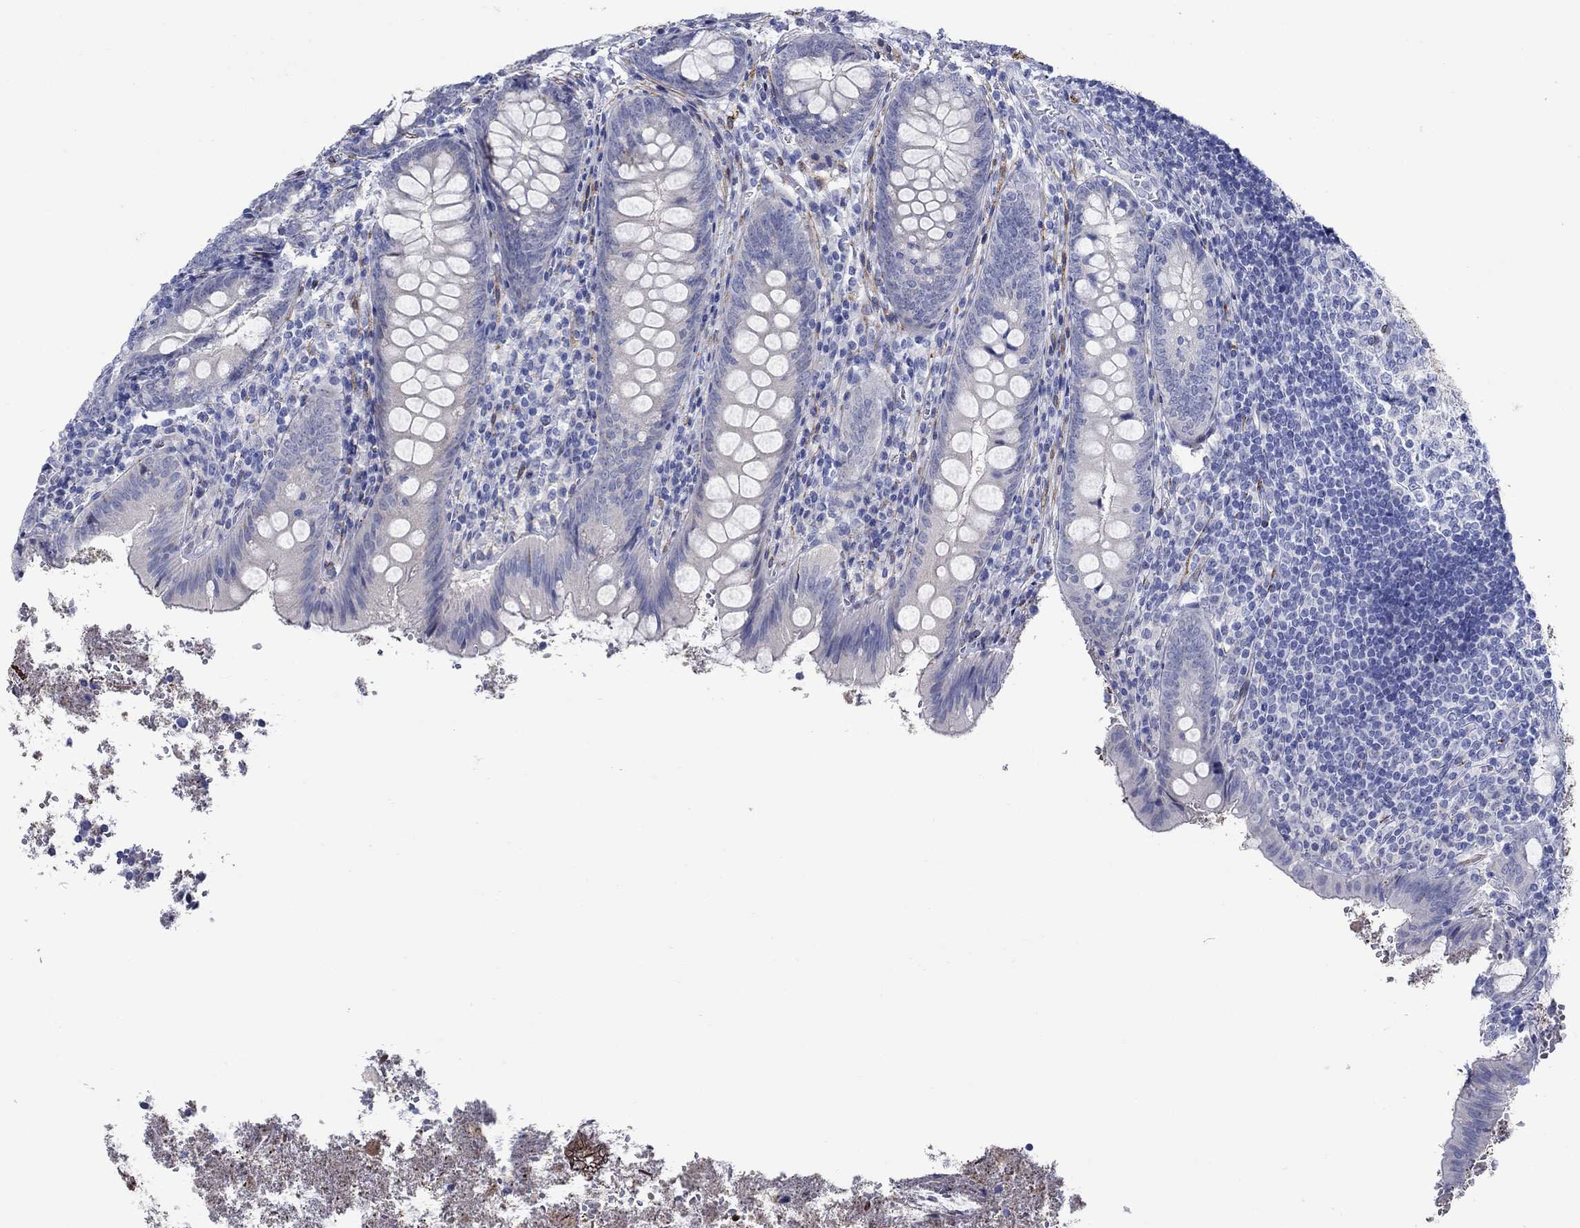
{"staining": {"intensity": "negative", "quantity": "none", "location": "none"}, "tissue": "appendix", "cell_type": "Glandular cells", "image_type": "normal", "snomed": [{"axis": "morphology", "description": "Normal tissue, NOS"}, {"axis": "topography", "description": "Appendix"}], "caption": "A histopathology image of appendix stained for a protein exhibits no brown staining in glandular cells.", "gene": "KSR2", "patient": {"sex": "female", "age": 23}}